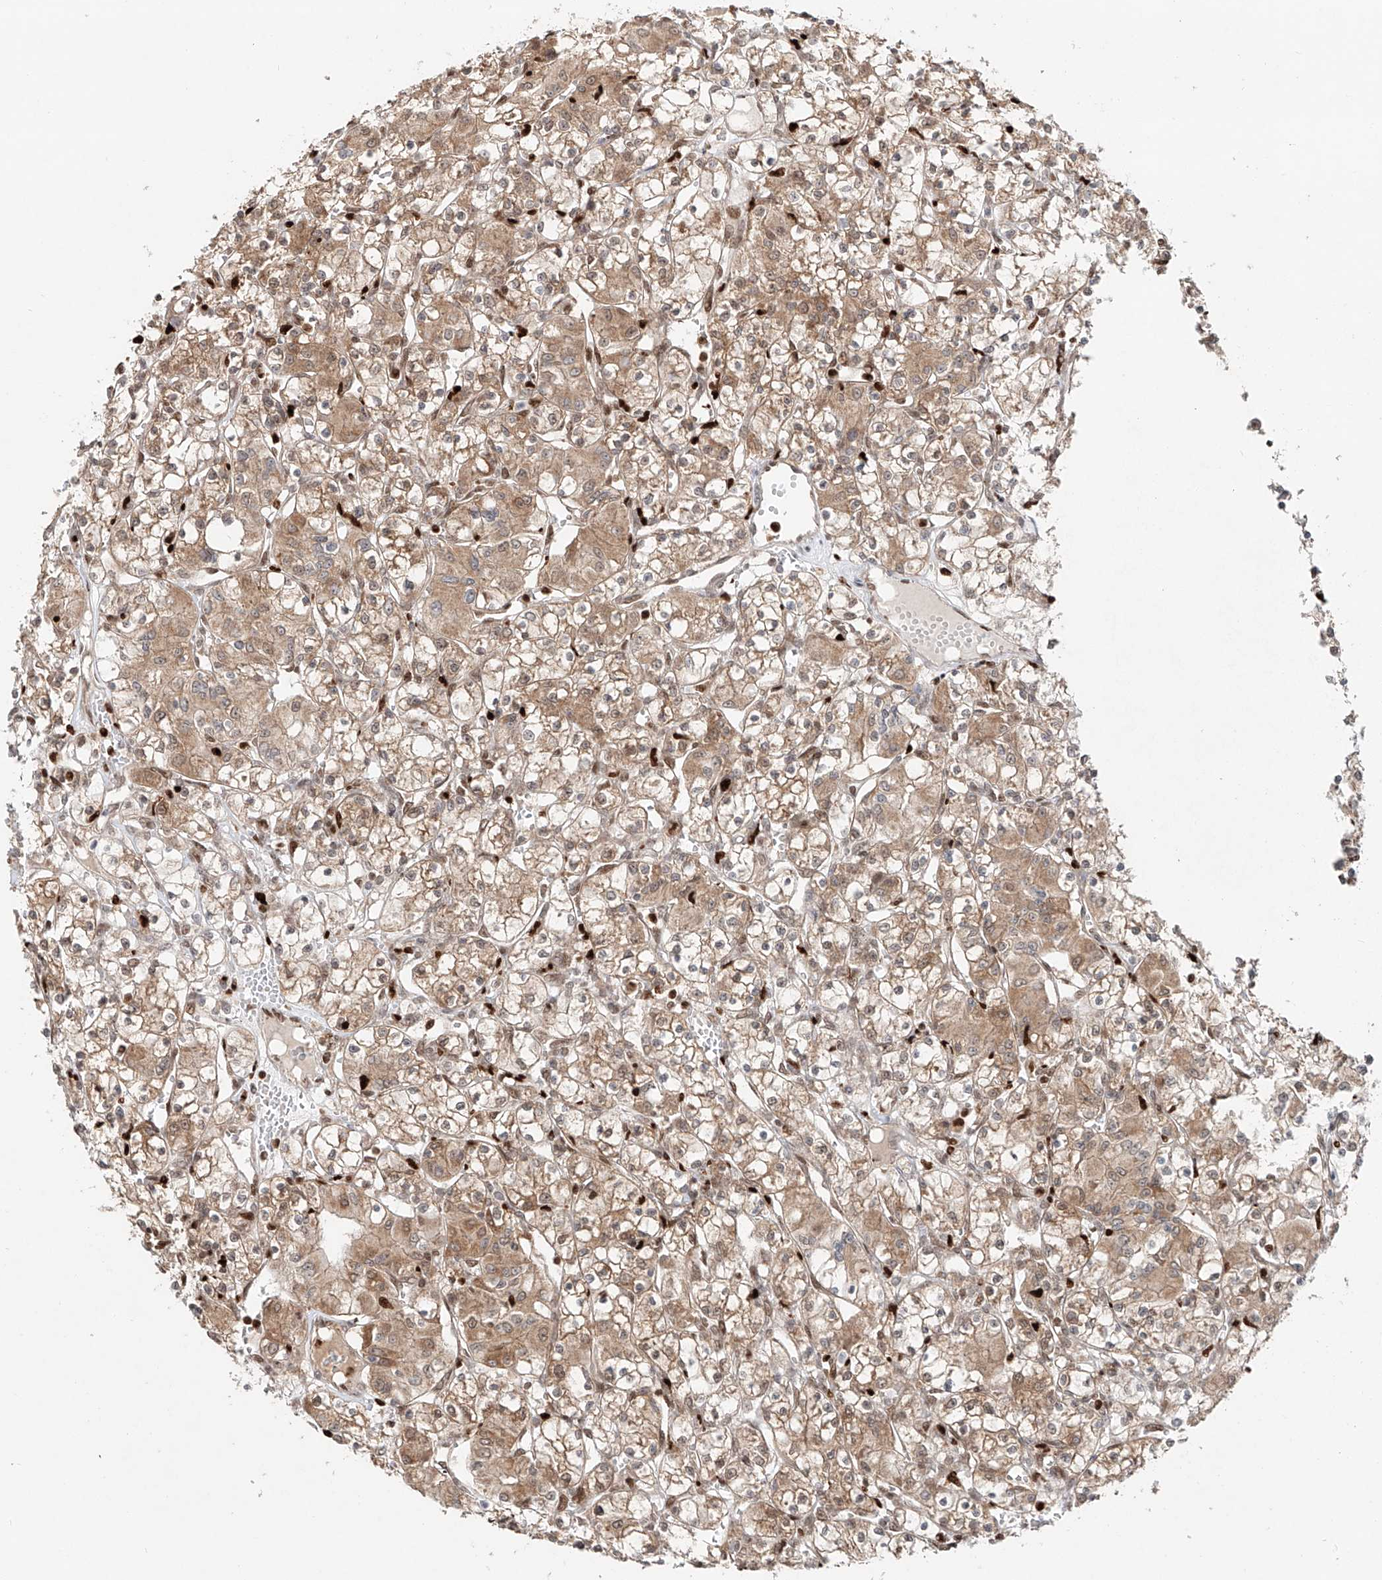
{"staining": {"intensity": "moderate", "quantity": "25%-75%", "location": "cytoplasmic/membranous"}, "tissue": "renal cancer", "cell_type": "Tumor cells", "image_type": "cancer", "snomed": [{"axis": "morphology", "description": "Adenocarcinoma, NOS"}, {"axis": "topography", "description": "Kidney"}], "caption": "Immunohistochemistry (IHC) (DAB) staining of human renal cancer shows moderate cytoplasmic/membranous protein staining in about 25%-75% of tumor cells. The protein is stained brown, and the nuclei are stained in blue (DAB IHC with brightfield microscopy, high magnification).", "gene": "DZIP1L", "patient": {"sex": "female", "age": 59}}